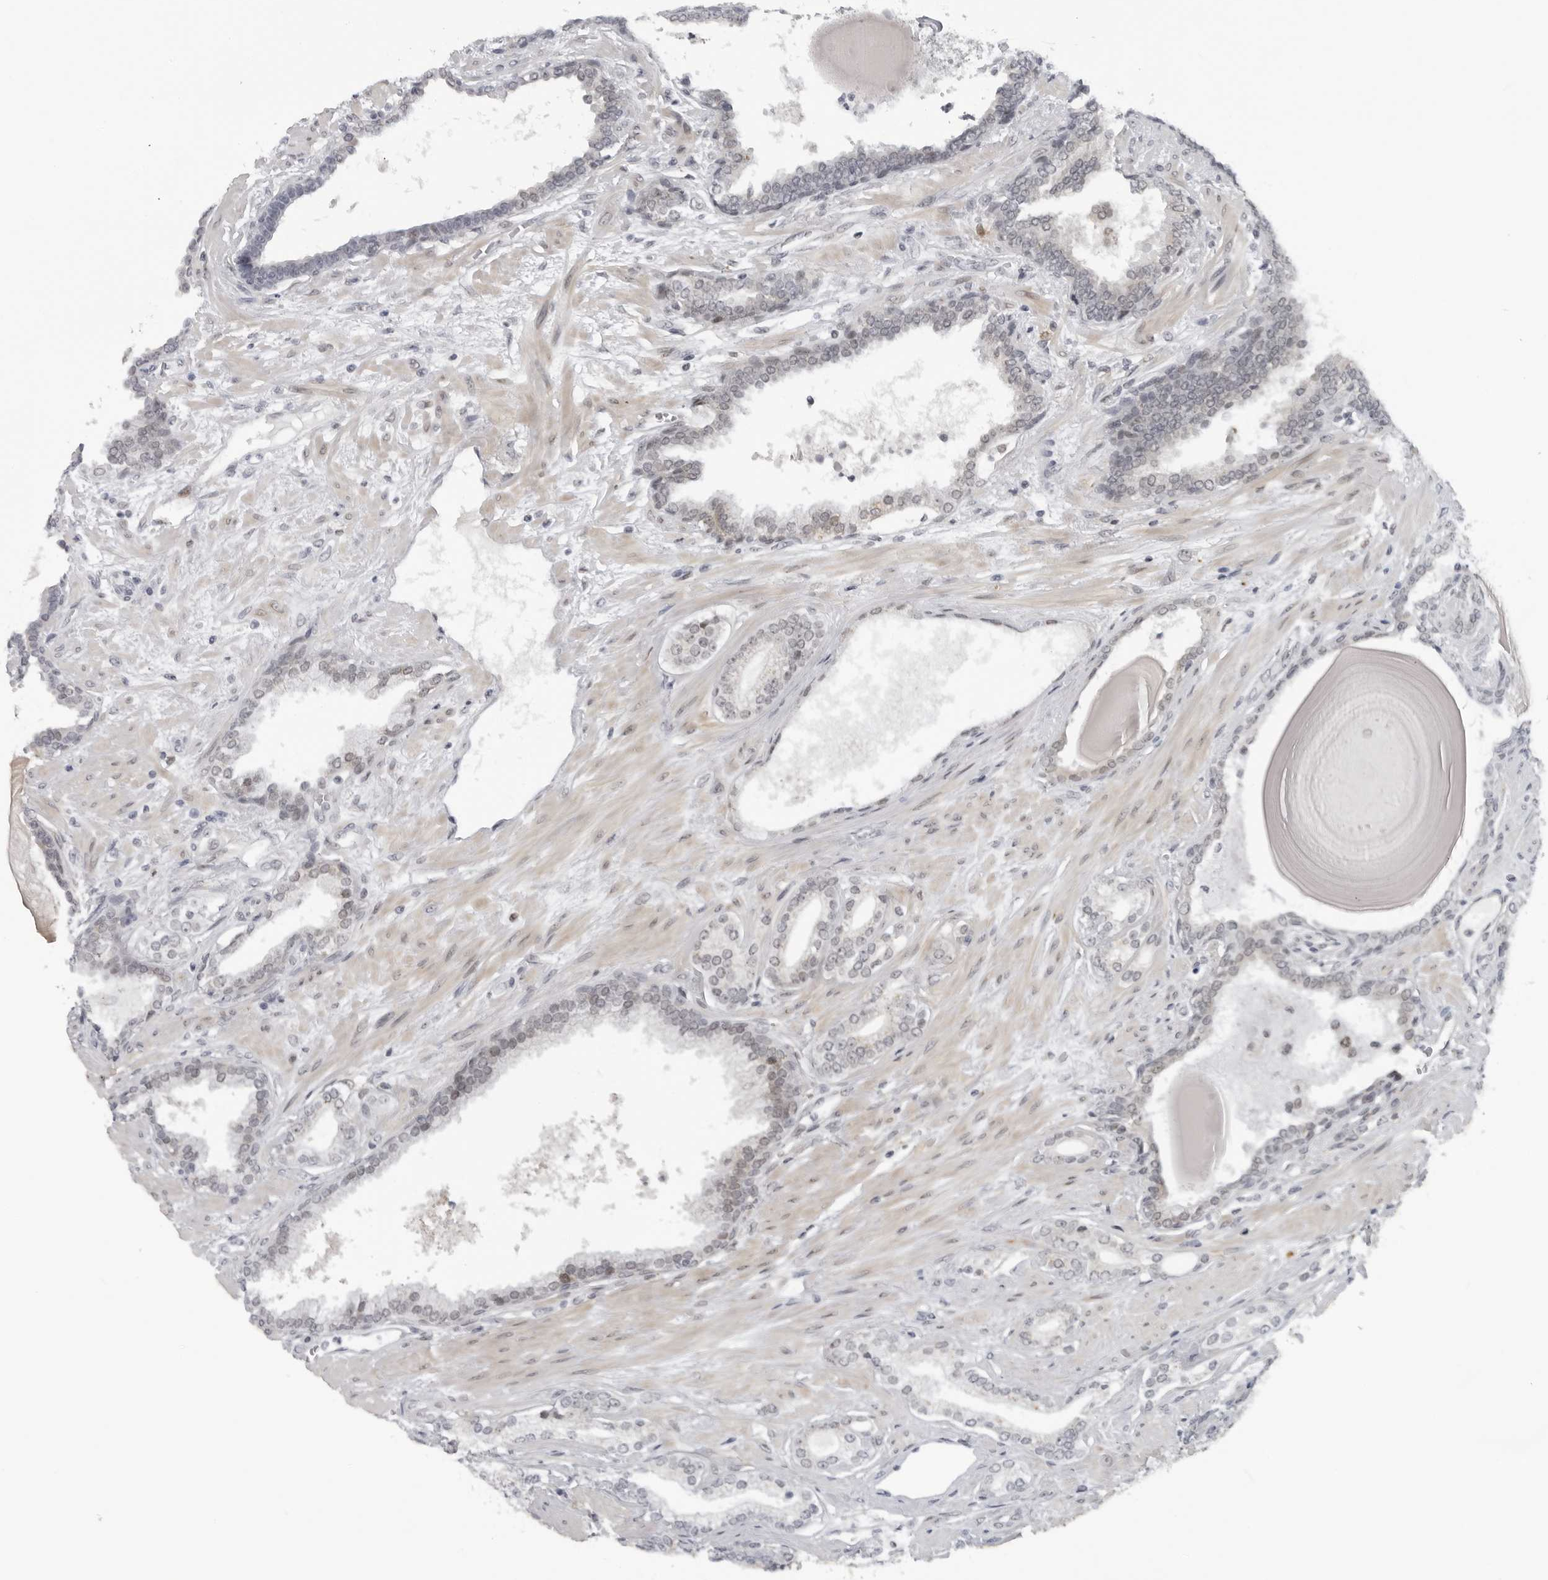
{"staining": {"intensity": "negative", "quantity": "none", "location": "none"}, "tissue": "prostate cancer", "cell_type": "Tumor cells", "image_type": "cancer", "snomed": [{"axis": "morphology", "description": "Adenocarcinoma, Low grade"}, {"axis": "topography", "description": "Prostate"}], "caption": "Immunohistochemistry (IHC) of human prostate adenocarcinoma (low-grade) exhibits no positivity in tumor cells.", "gene": "MAF", "patient": {"sex": "male", "age": 70}}